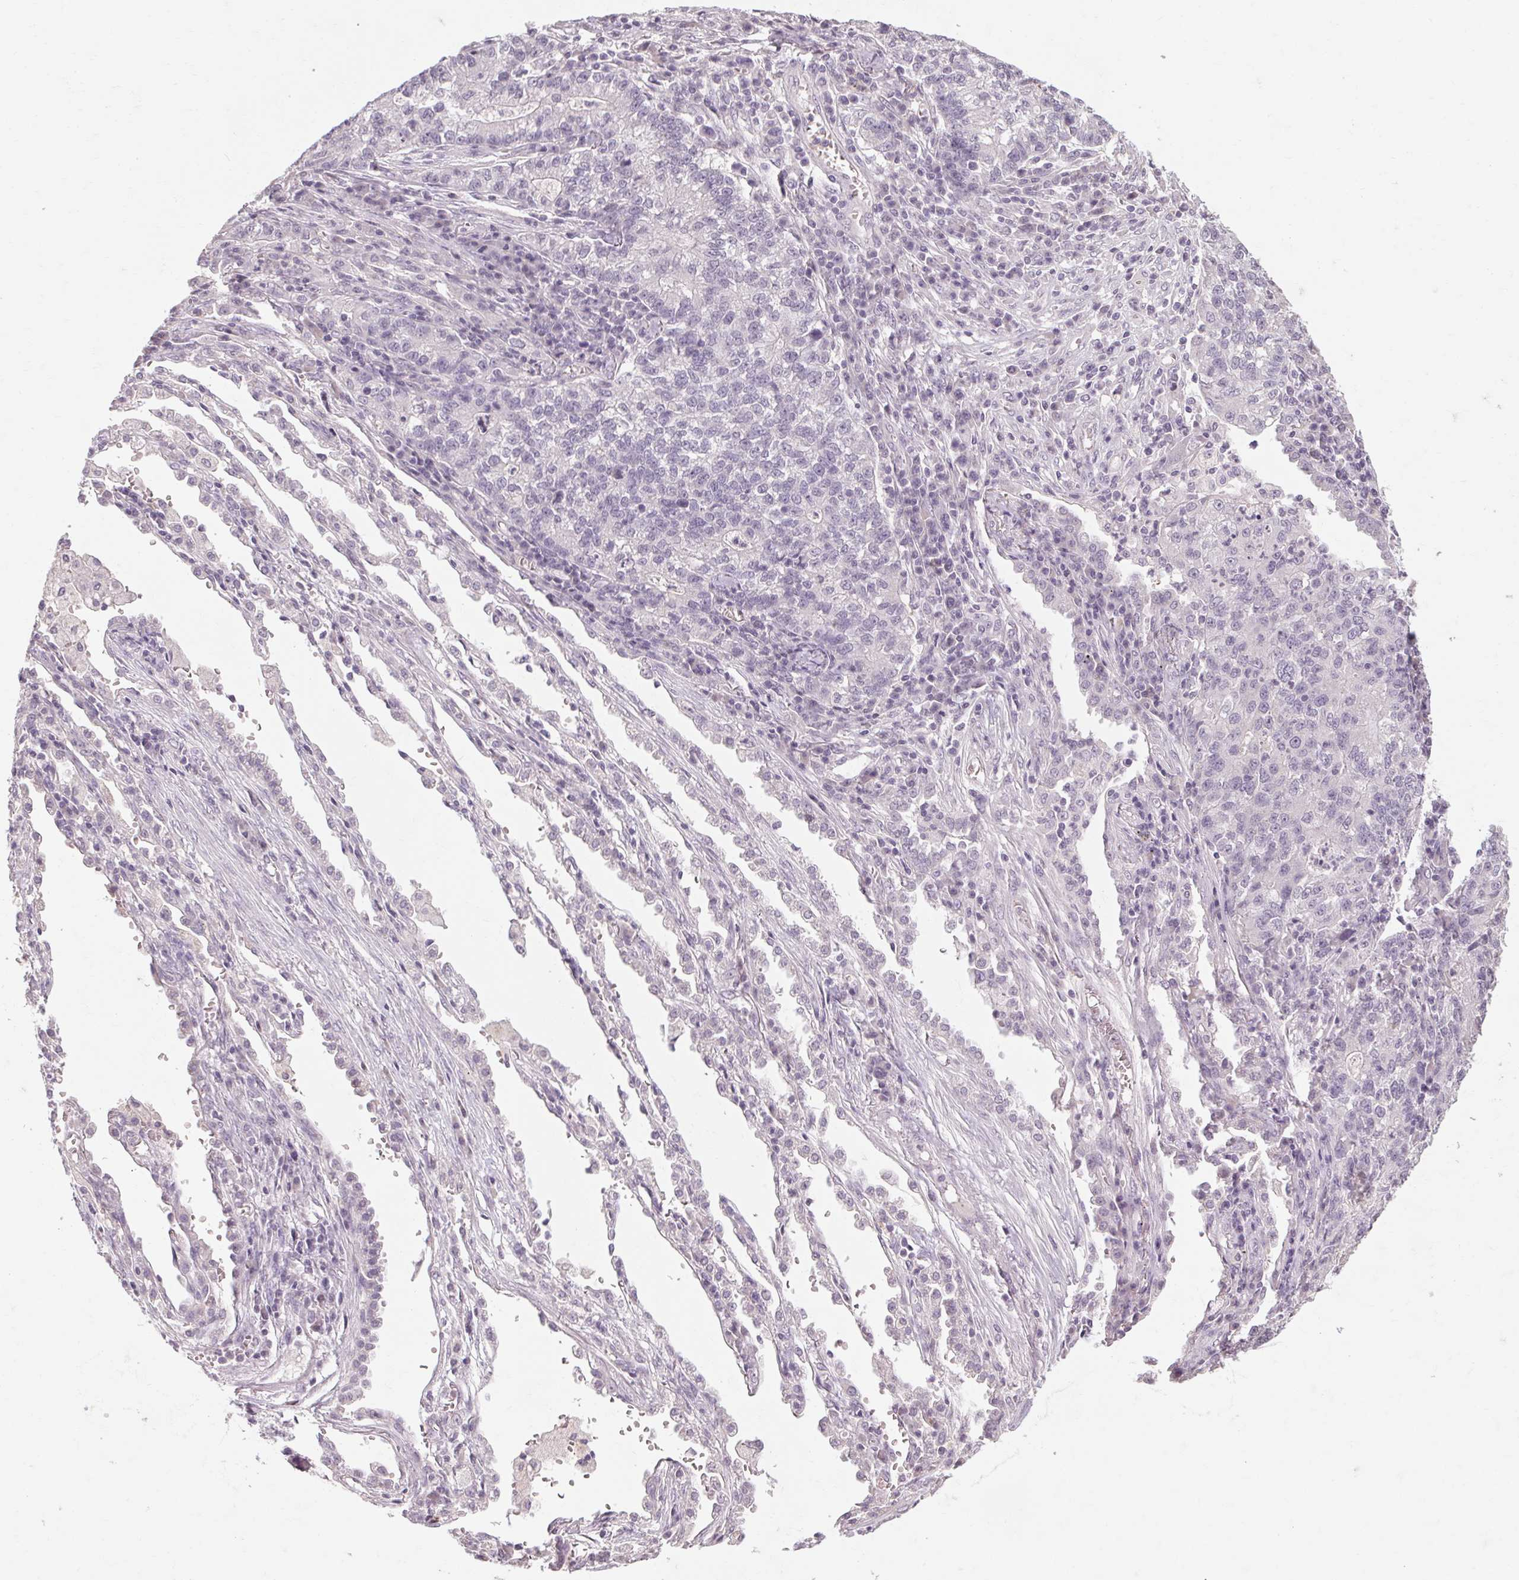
{"staining": {"intensity": "negative", "quantity": "none", "location": "none"}, "tissue": "lung cancer", "cell_type": "Tumor cells", "image_type": "cancer", "snomed": [{"axis": "morphology", "description": "Adenocarcinoma, NOS"}, {"axis": "topography", "description": "Lung"}], "caption": "An immunohistochemistry micrograph of adenocarcinoma (lung) is shown. There is no staining in tumor cells of adenocarcinoma (lung). (Brightfield microscopy of DAB immunohistochemistry at high magnification).", "gene": "POMC", "patient": {"sex": "male", "age": 57}}